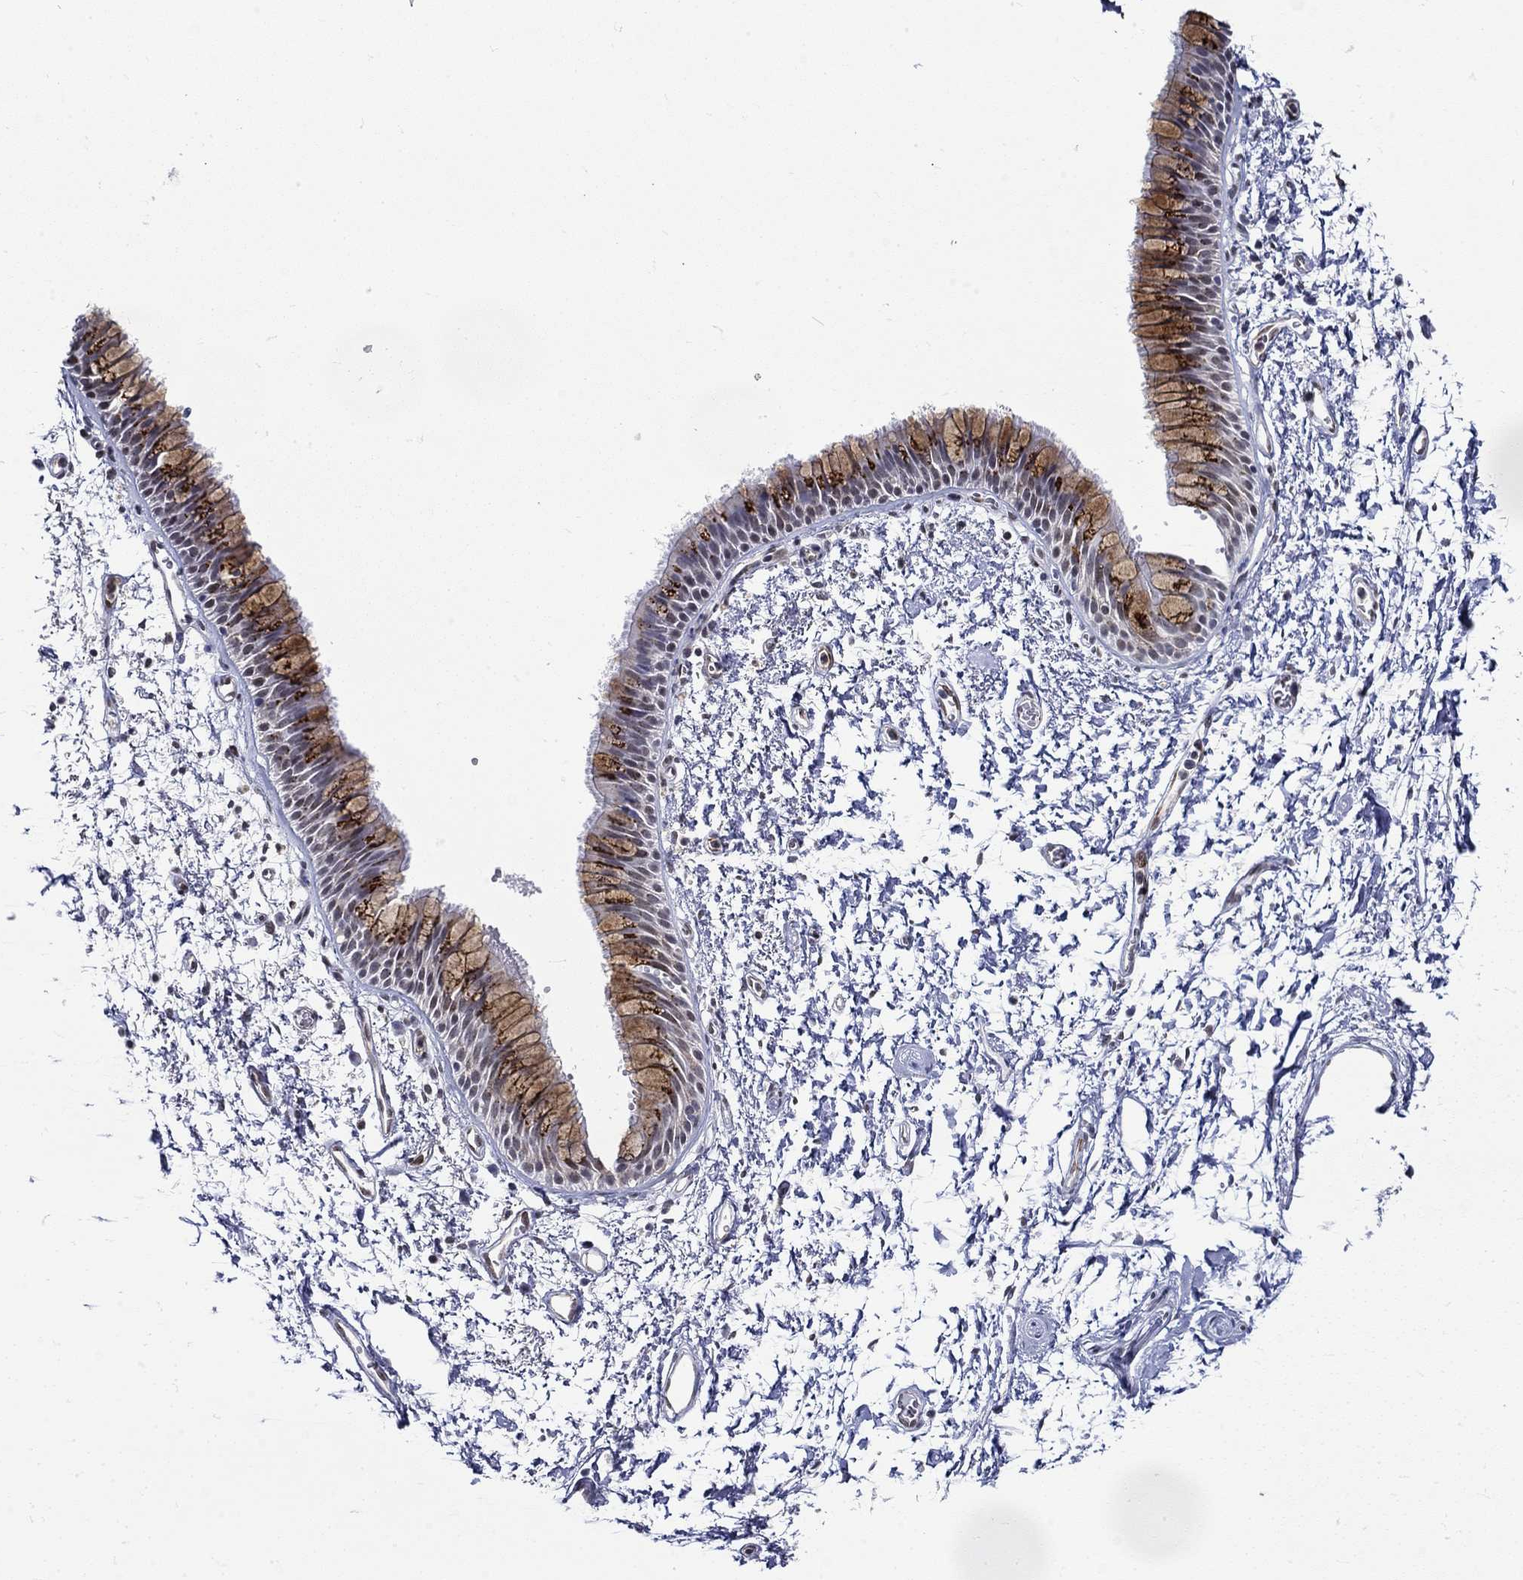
{"staining": {"intensity": "strong", "quantity": "25%-75%", "location": "cytoplasmic/membranous"}, "tissue": "bronchus", "cell_type": "Respiratory epithelial cells", "image_type": "normal", "snomed": [{"axis": "morphology", "description": "Normal tissue, NOS"}, {"axis": "topography", "description": "Cartilage tissue"}, {"axis": "topography", "description": "Bronchus"}], "caption": "A brown stain labels strong cytoplasmic/membranous staining of a protein in respiratory epithelial cells of benign bronchus. (DAB IHC with brightfield microscopy, high magnification).", "gene": "ST6GALNAC1", "patient": {"sex": "male", "age": 66}}